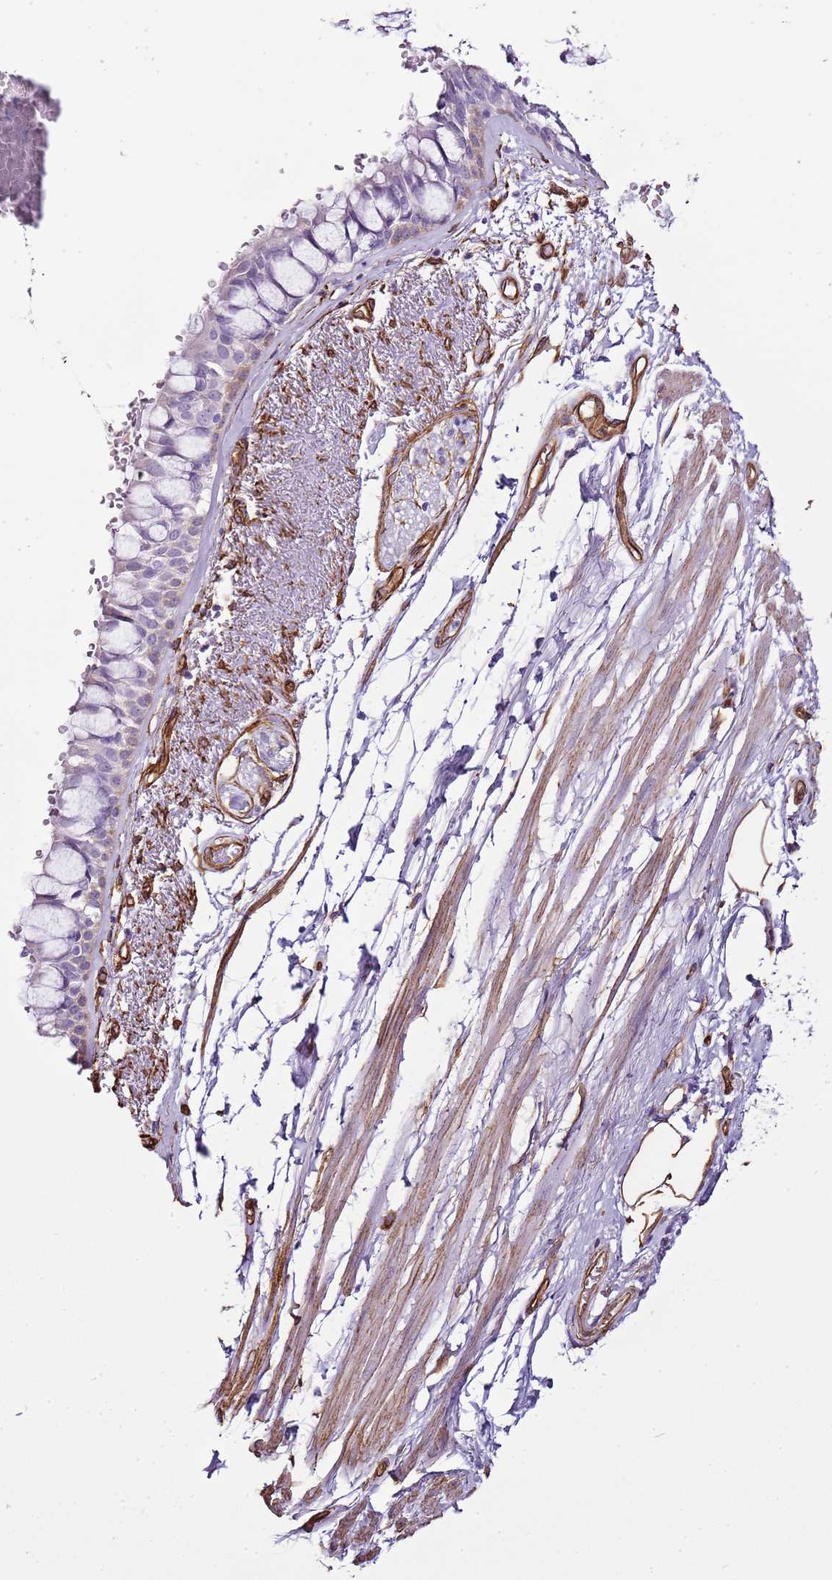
{"staining": {"intensity": "negative", "quantity": "none", "location": "none"}, "tissue": "bronchus", "cell_type": "Respiratory epithelial cells", "image_type": "normal", "snomed": [{"axis": "morphology", "description": "Normal tissue, NOS"}, {"axis": "topography", "description": "Bronchus"}], "caption": "High power microscopy image of an immunohistochemistry histopathology image of normal bronchus, revealing no significant expression in respiratory epithelial cells. (Brightfield microscopy of DAB (3,3'-diaminobenzidine) immunohistochemistry at high magnification).", "gene": "CTDSPL", "patient": {"sex": "male", "age": 66}}